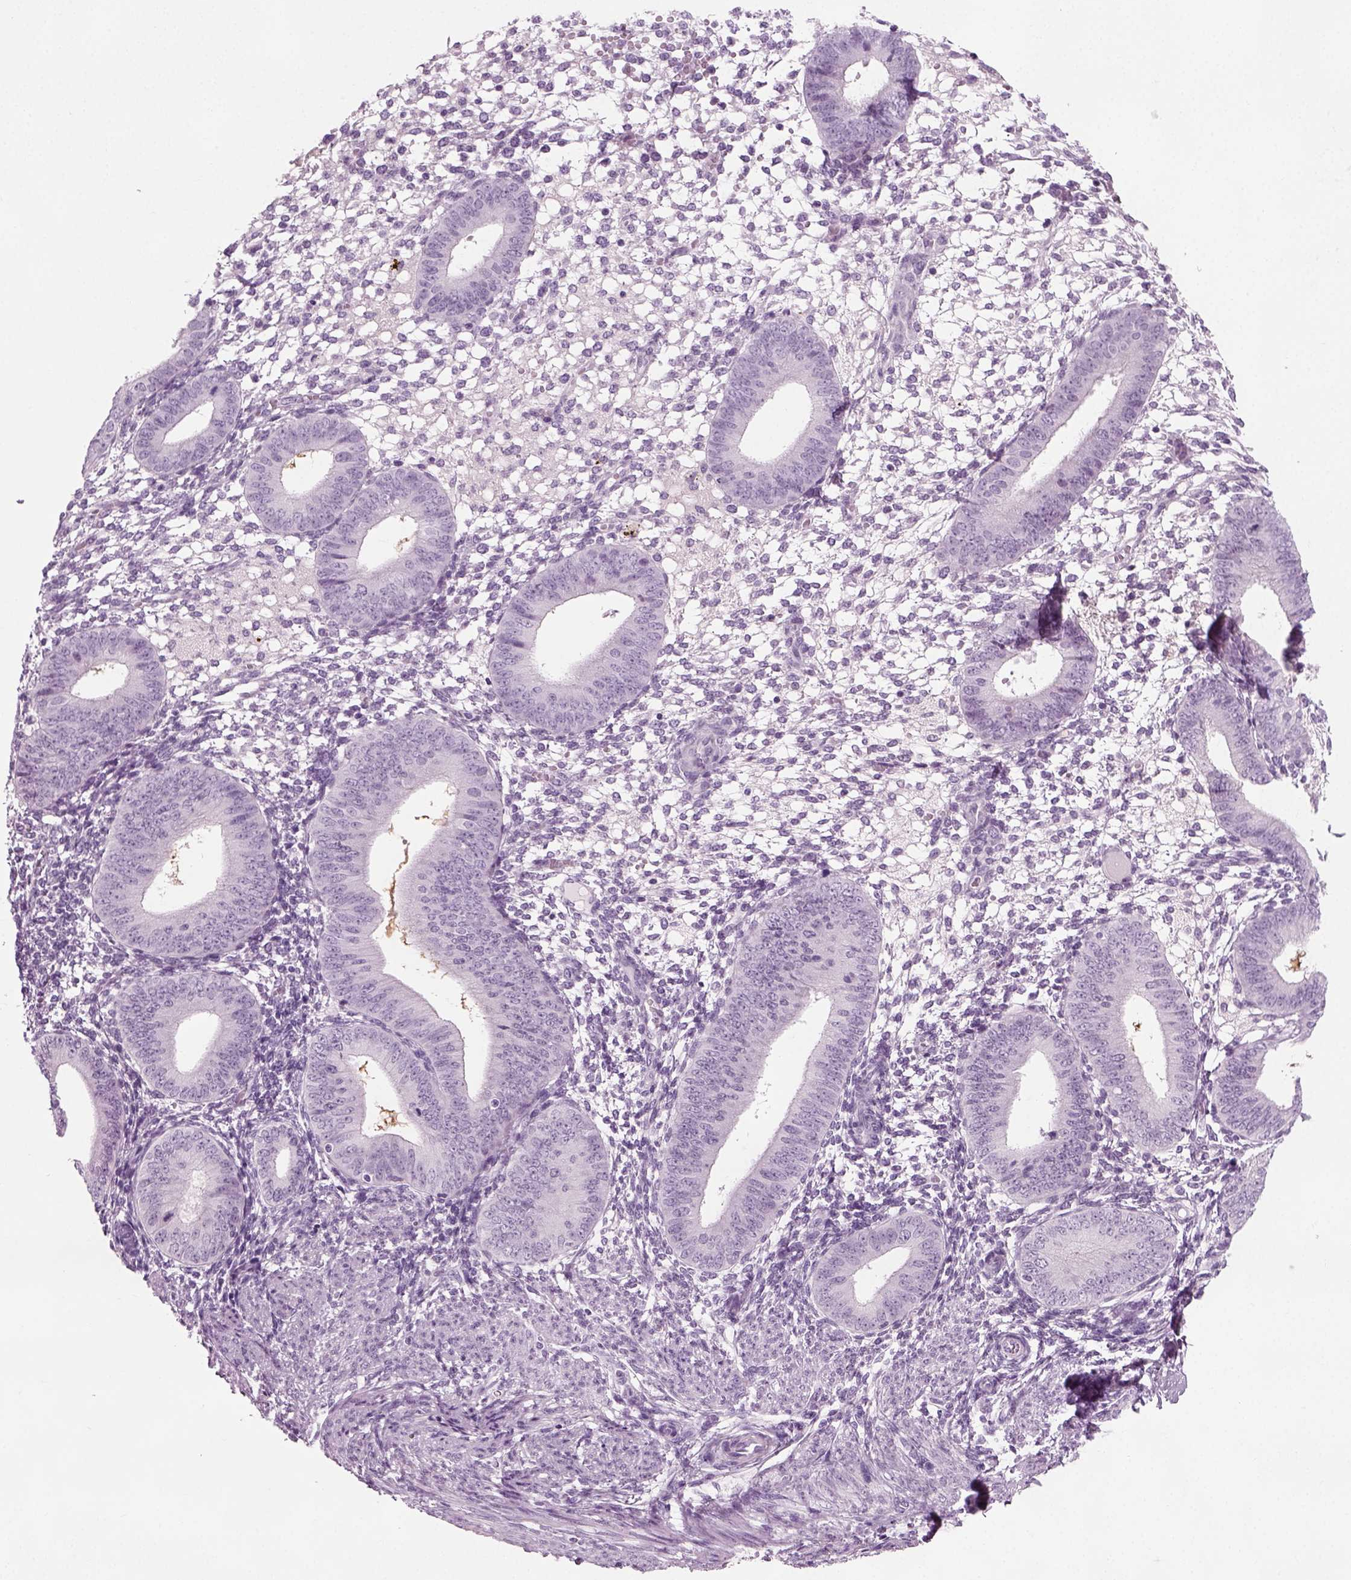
{"staining": {"intensity": "negative", "quantity": "none", "location": "none"}, "tissue": "endometrium", "cell_type": "Cells in endometrial stroma", "image_type": "normal", "snomed": [{"axis": "morphology", "description": "Normal tissue, NOS"}, {"axis": "topography", "description": "Endometrium"}], "caption": "This is an IHC histopathology image of normal human endometrium. There is no expression in cells in endometrial stroma.", "gene": "PRLH", "patient": {"sex": "female", "age": 39}}